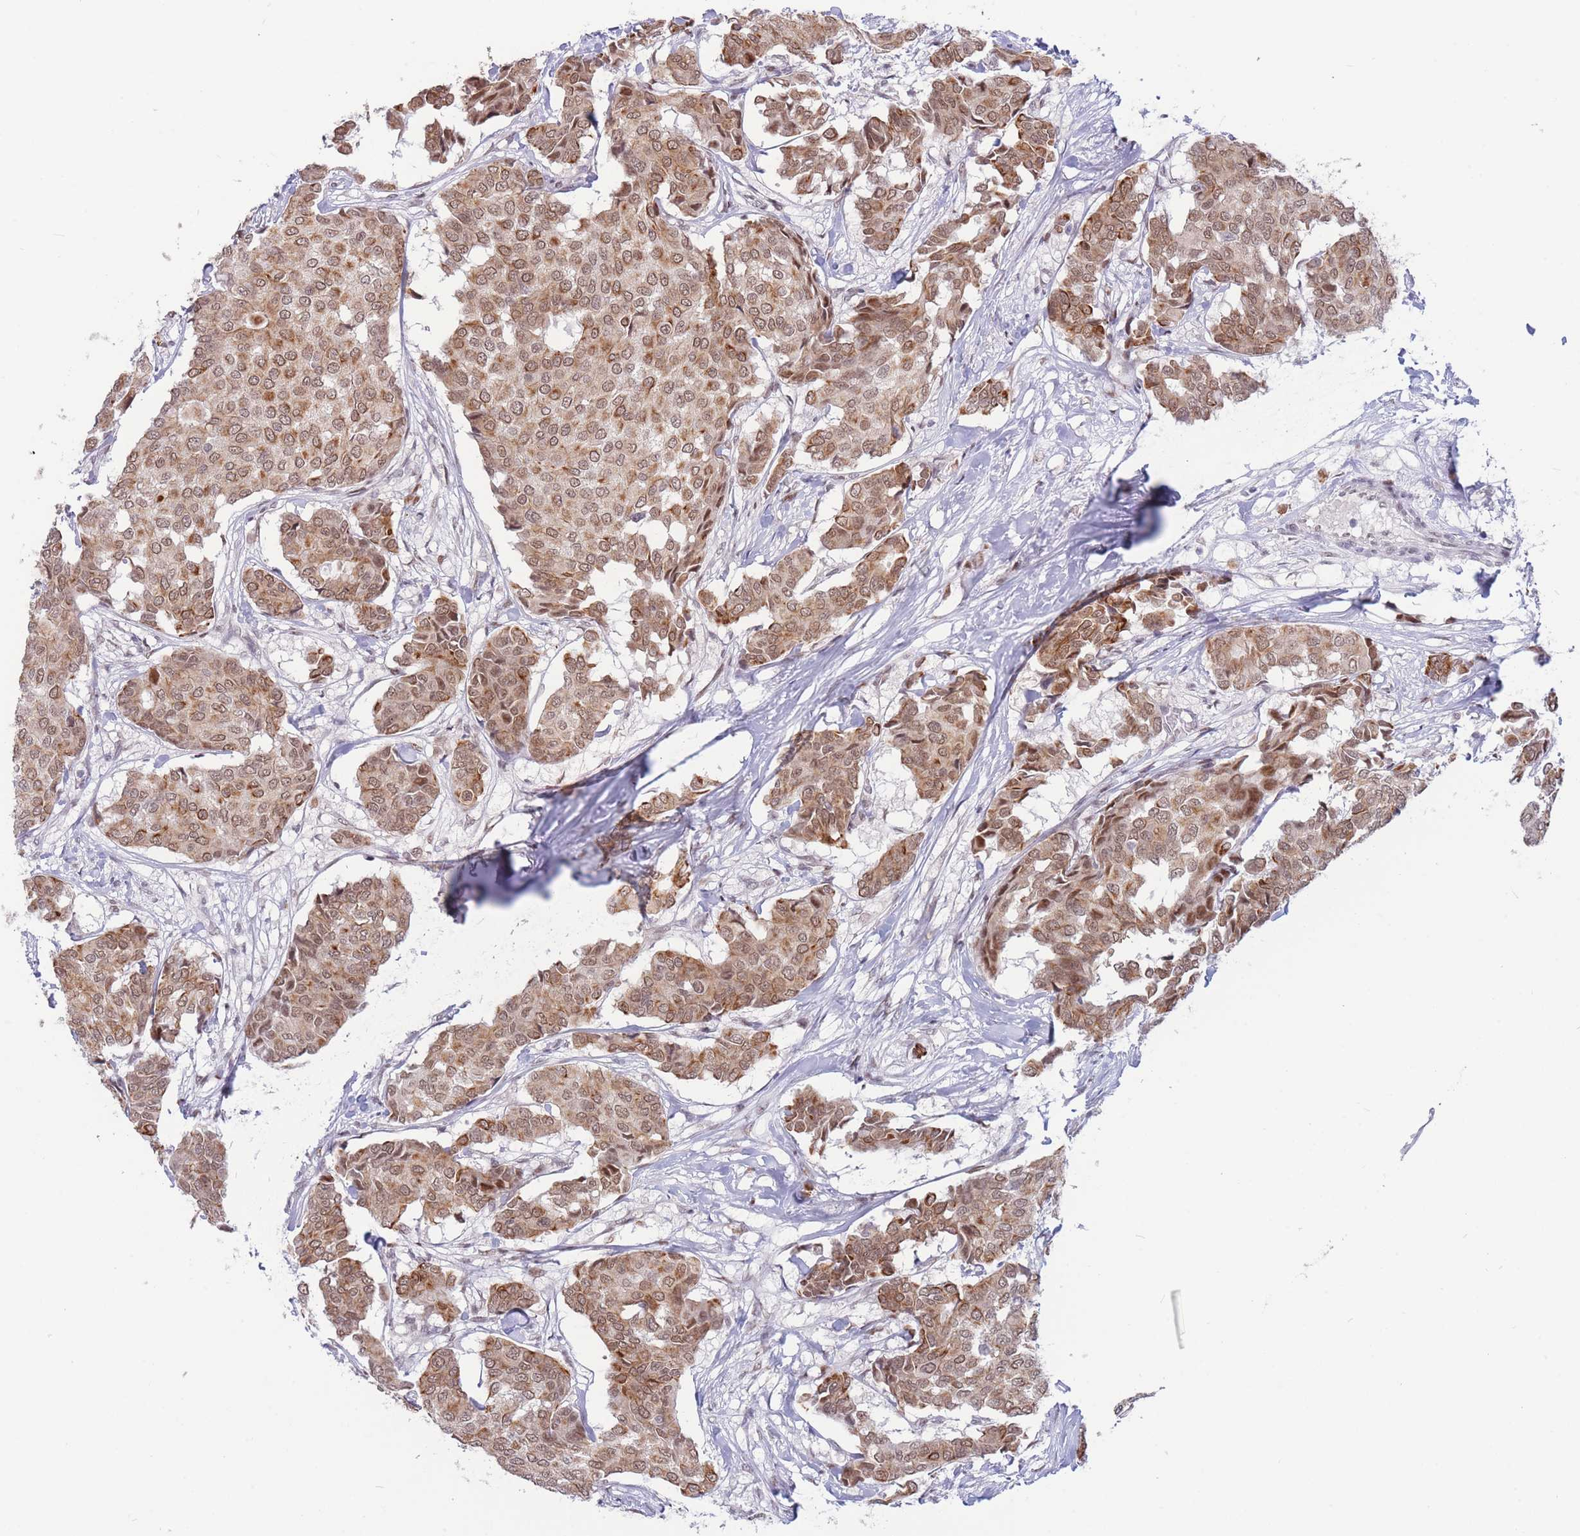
{"staining": {"intensity": "moderate", "quantity": ">75%", "location": "cytoplasmic/membranous,nuclear"}, "tissue": "breast cancer", "cell_type": "Tumor cells", "image_type": "cancer", "snomed": [{"axis": "morphology", "description": "Duct carcinoma"}, {"axis": "topography", "description": "Breast"}], "caption": "A medium amount of moderate cytoplasmic/membranous and nuclear expression is identified in approximately >75% of tumor cells in breast cancer tissue. The protein is stained brown, and the nuclei are stained in blue (DAB (3,3'-diaminobenzidine) IHC with brightfield microscopy, high magnification).", "gene": "TARBP2", "patient": {"sex": "female", "age": 75}}